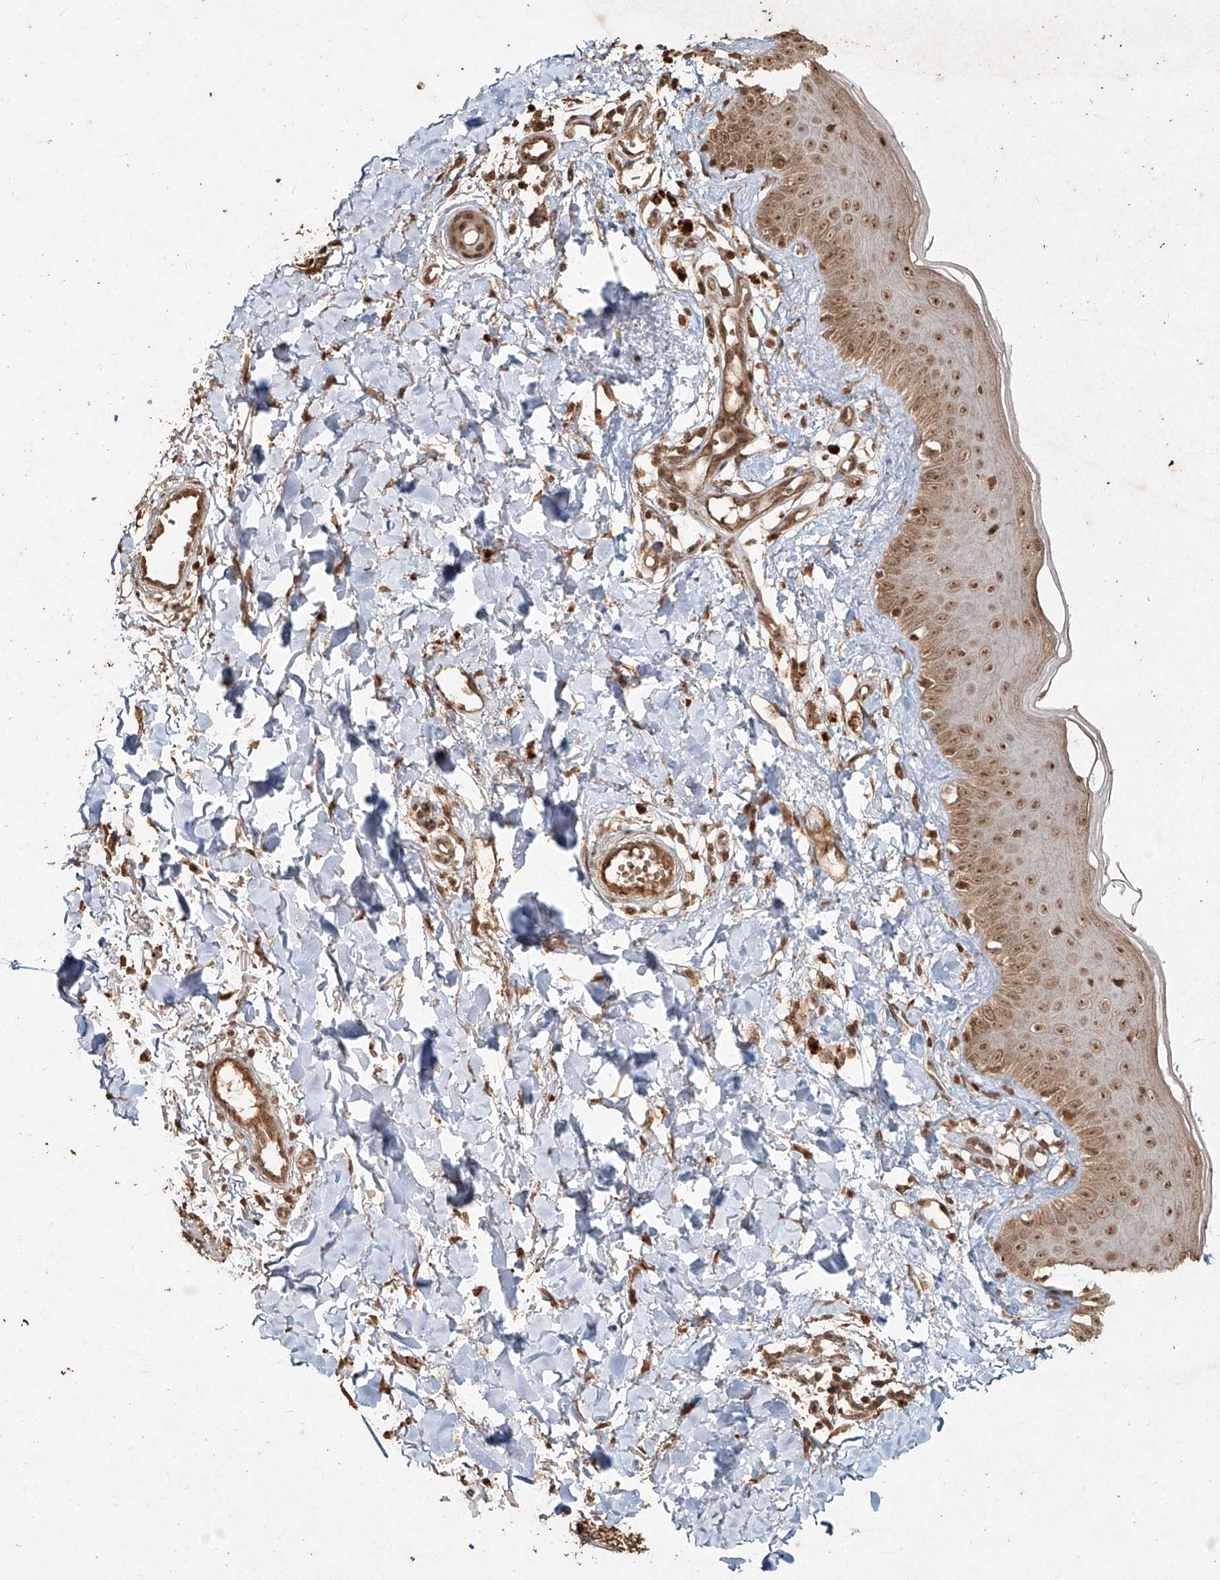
{"staining": {"intensity": "moderate", "quantity": ">75%", "location": "cytoplasmic/membranous,nuclear"}, "tissue": "skin", "cell_type": "Fibroblasts", "image_type": "normal", "snomed": [{"axis": "morphology", "description": "Normal tissue, NOS"}, {"axis": "topography", "description": "Skin"}], "caption": "Unremarkable skin demonstrates moderate cytoplasmic/membranous,nuclear expression in about >75% of fibroblasts, visualized by immunohistochemistry.", "gene": "UBE2K", "patient": {"sex": "male", "age": 52}}